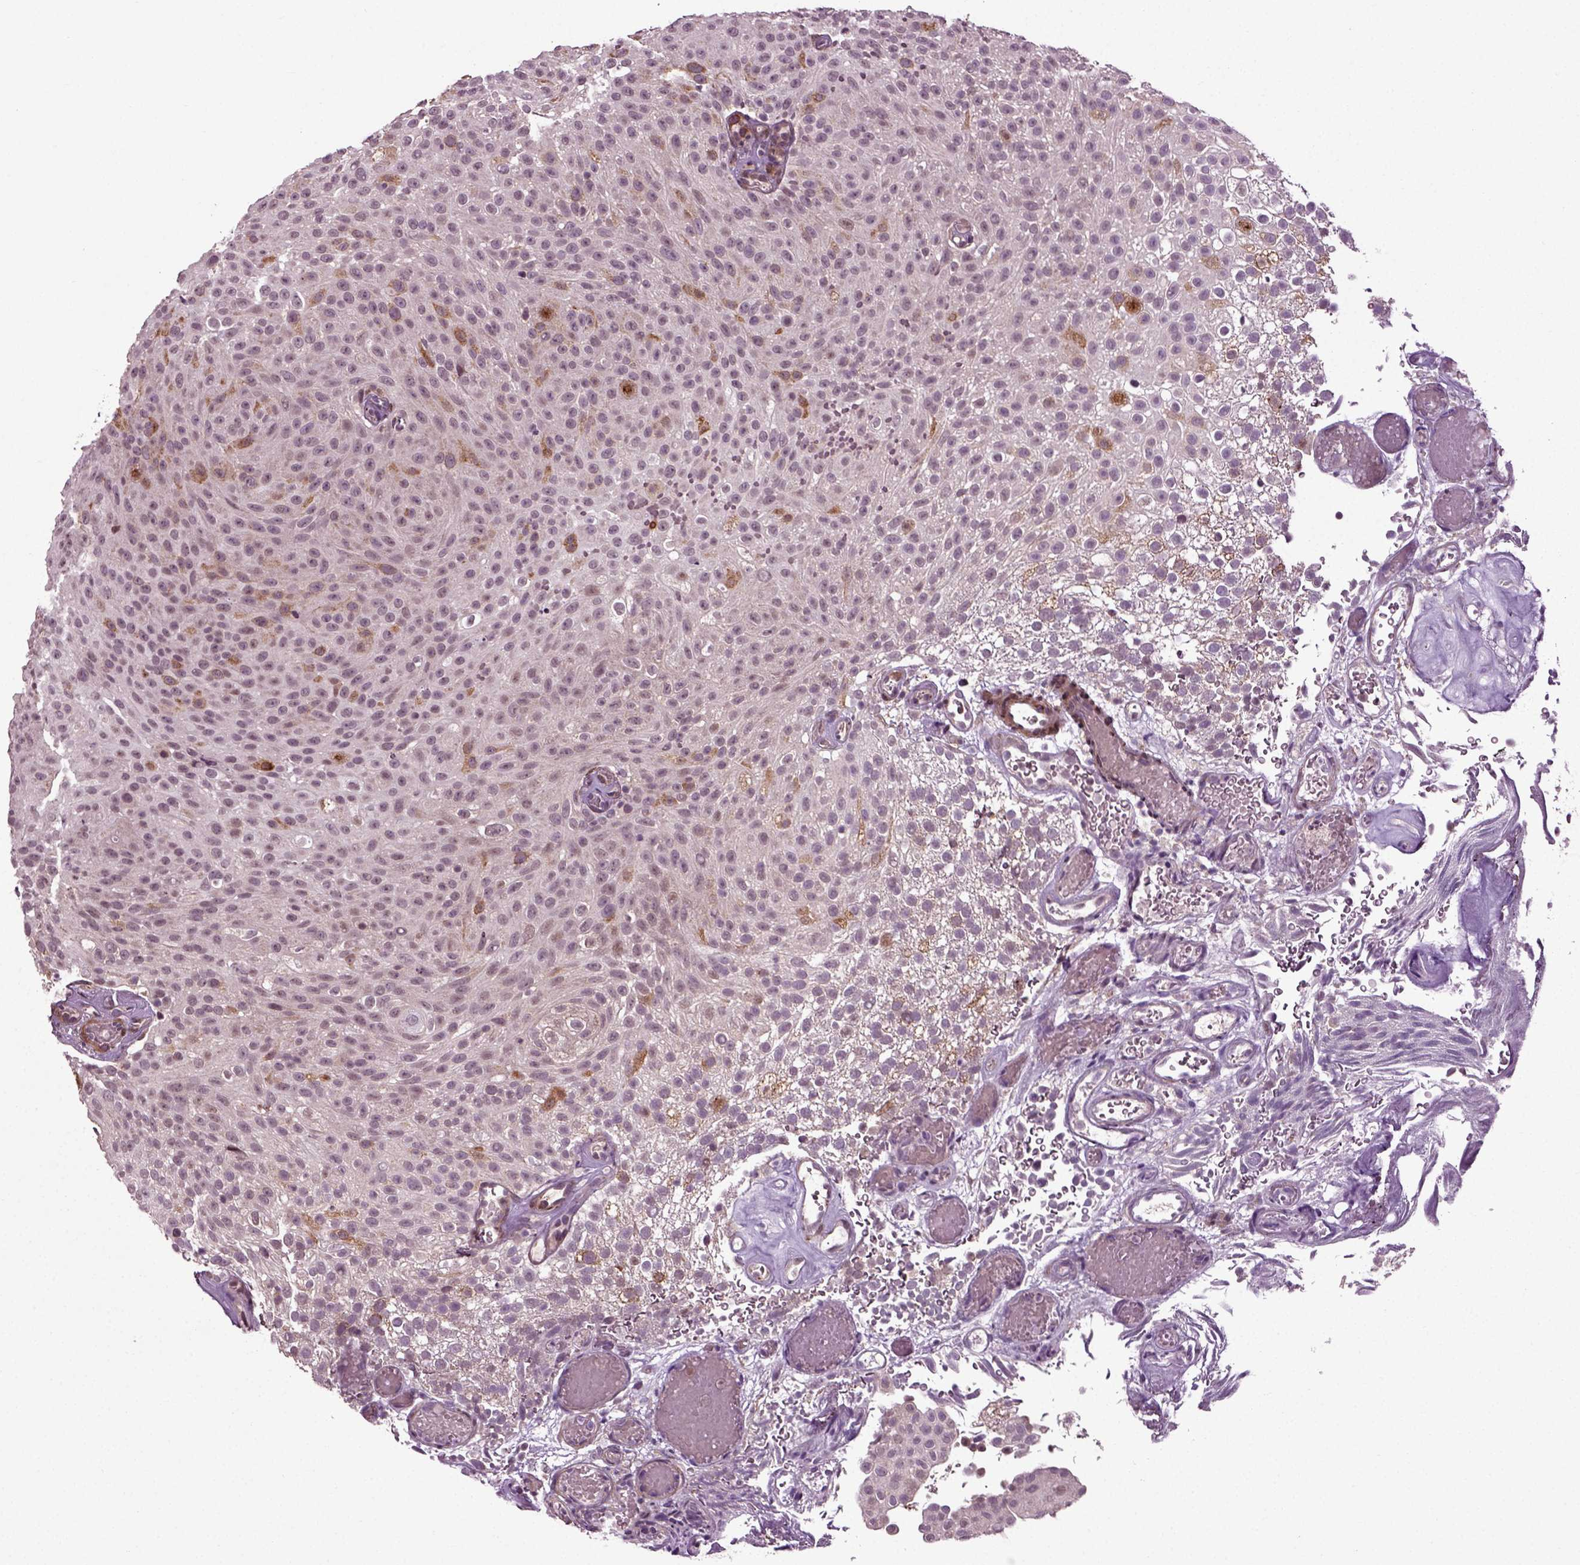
{"staining": {"intensity": "negative", "quantity": "none", "location": "none"}, "tissue": "urothelial cancer", "cell_type": "Tumor cells", "image_type": "cancer", "snomed": [{"axis": "morphology", "description": "Urothelial carcinoma, Low grade"}, {"axis": "topography", "description": "Urinary bladder"}], "caption": "The IHC photomicrograph has no significant expression in tumor cells of urothelial cancer tissue. (Stains: DAB (3,3'-diaminobenzidine) immunohistochemistry with hematoxylin counter stain, Microscopy: brightfield microscopy at high magnification).", "gene": "KNSTRN", "patient": {"sex": "male", "age": 78}}